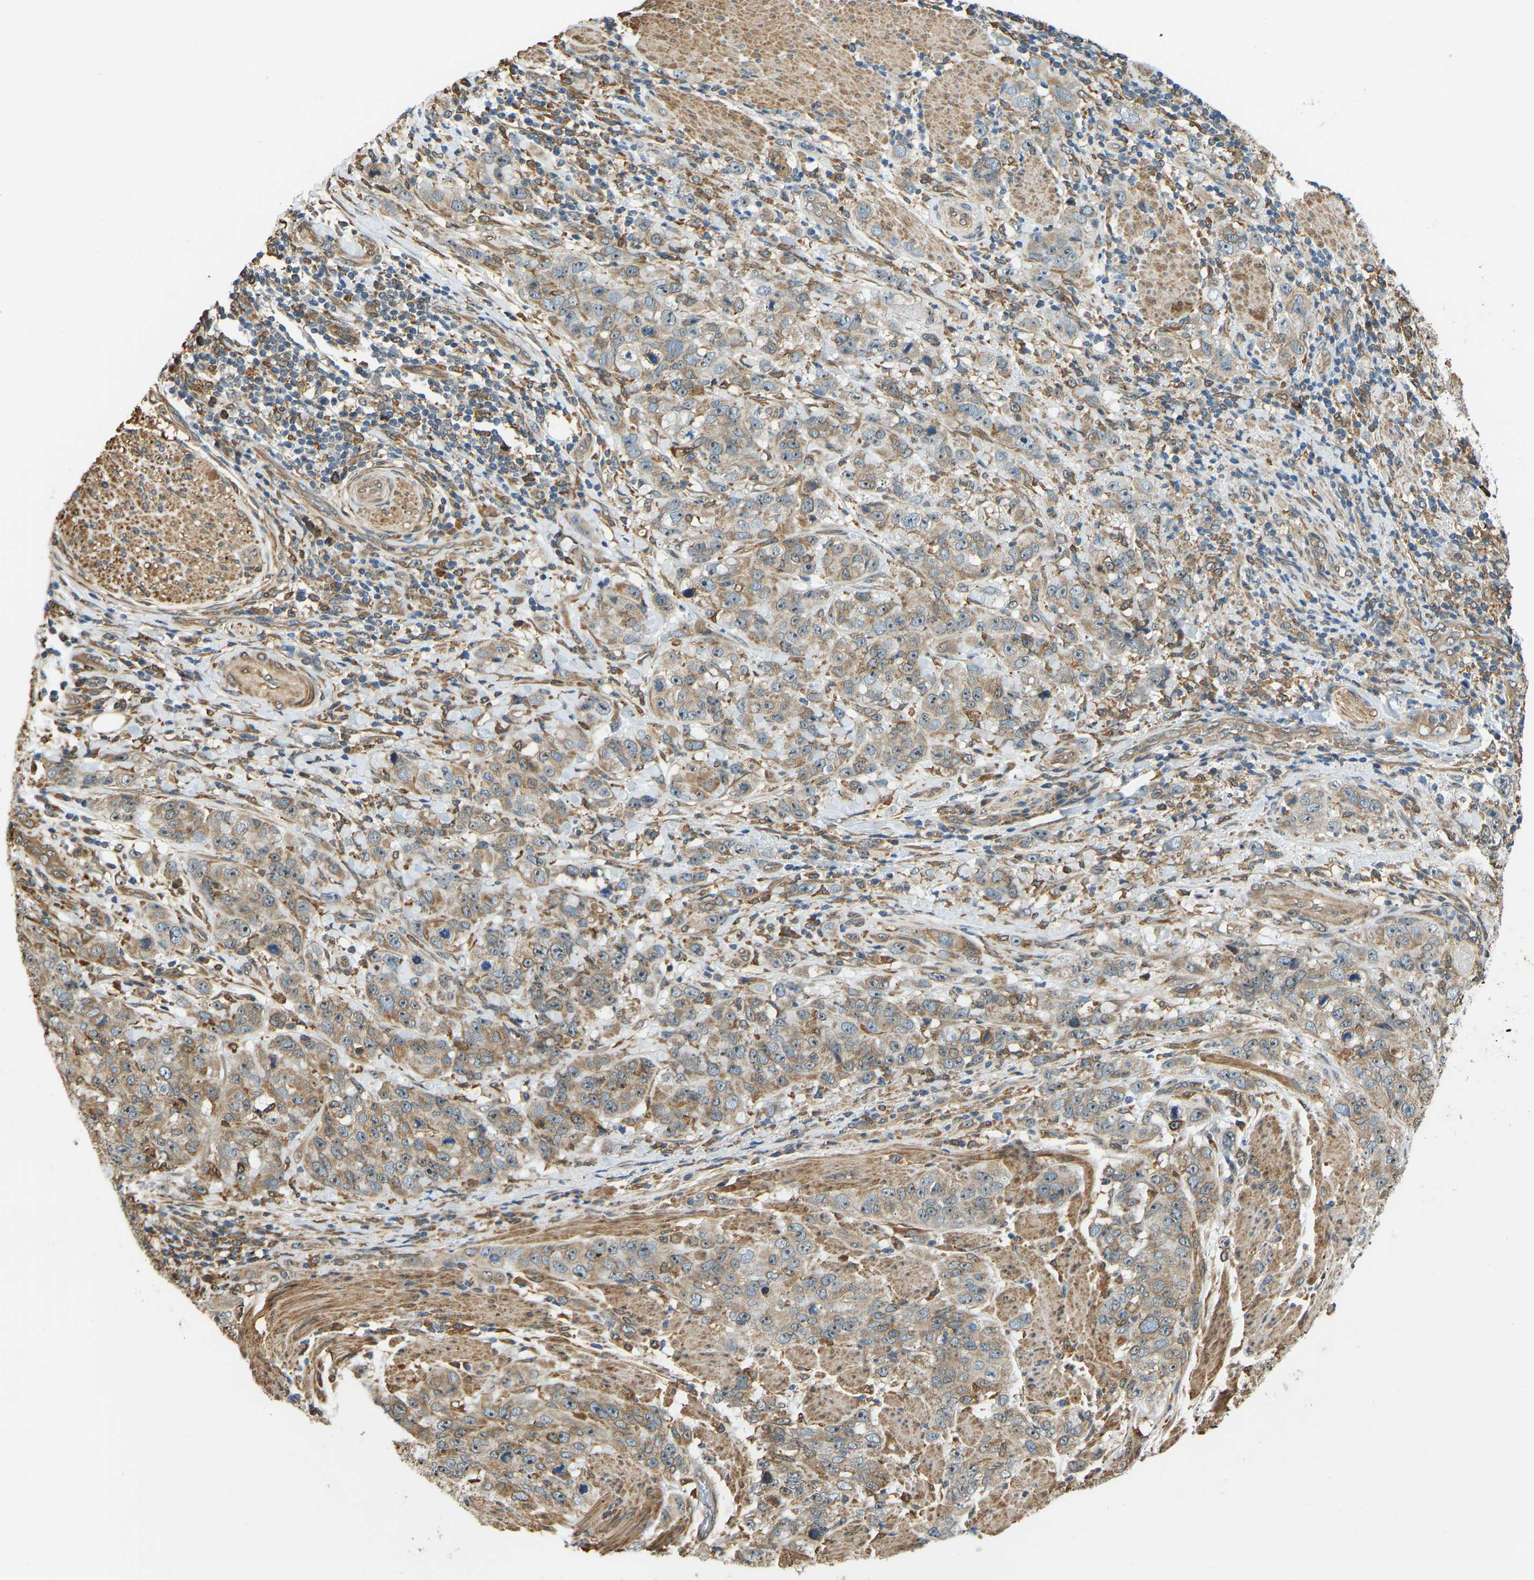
{"staining": {"intensity": "weak", "quantity": ">75%", "location": "cytoplasmic/membranous"}, "tissue": "stomach cancer", "cell_type": "Tumor cells", "image_type": "cancer", "snomed": [{"axis": "morphology", "description": "Adenocarcinoma, NOS"}, {"axis": "topography", "description": "Stomach"}], "caption": "IHC (DAB (3,3'-diaminobenzidine)) staining of stomach cancer displays weak cytoplasmic/membranous protein staining in about >75% of tumor cells.", "gene": "OS9", "patient": {"sex": "male", "age": 48}}